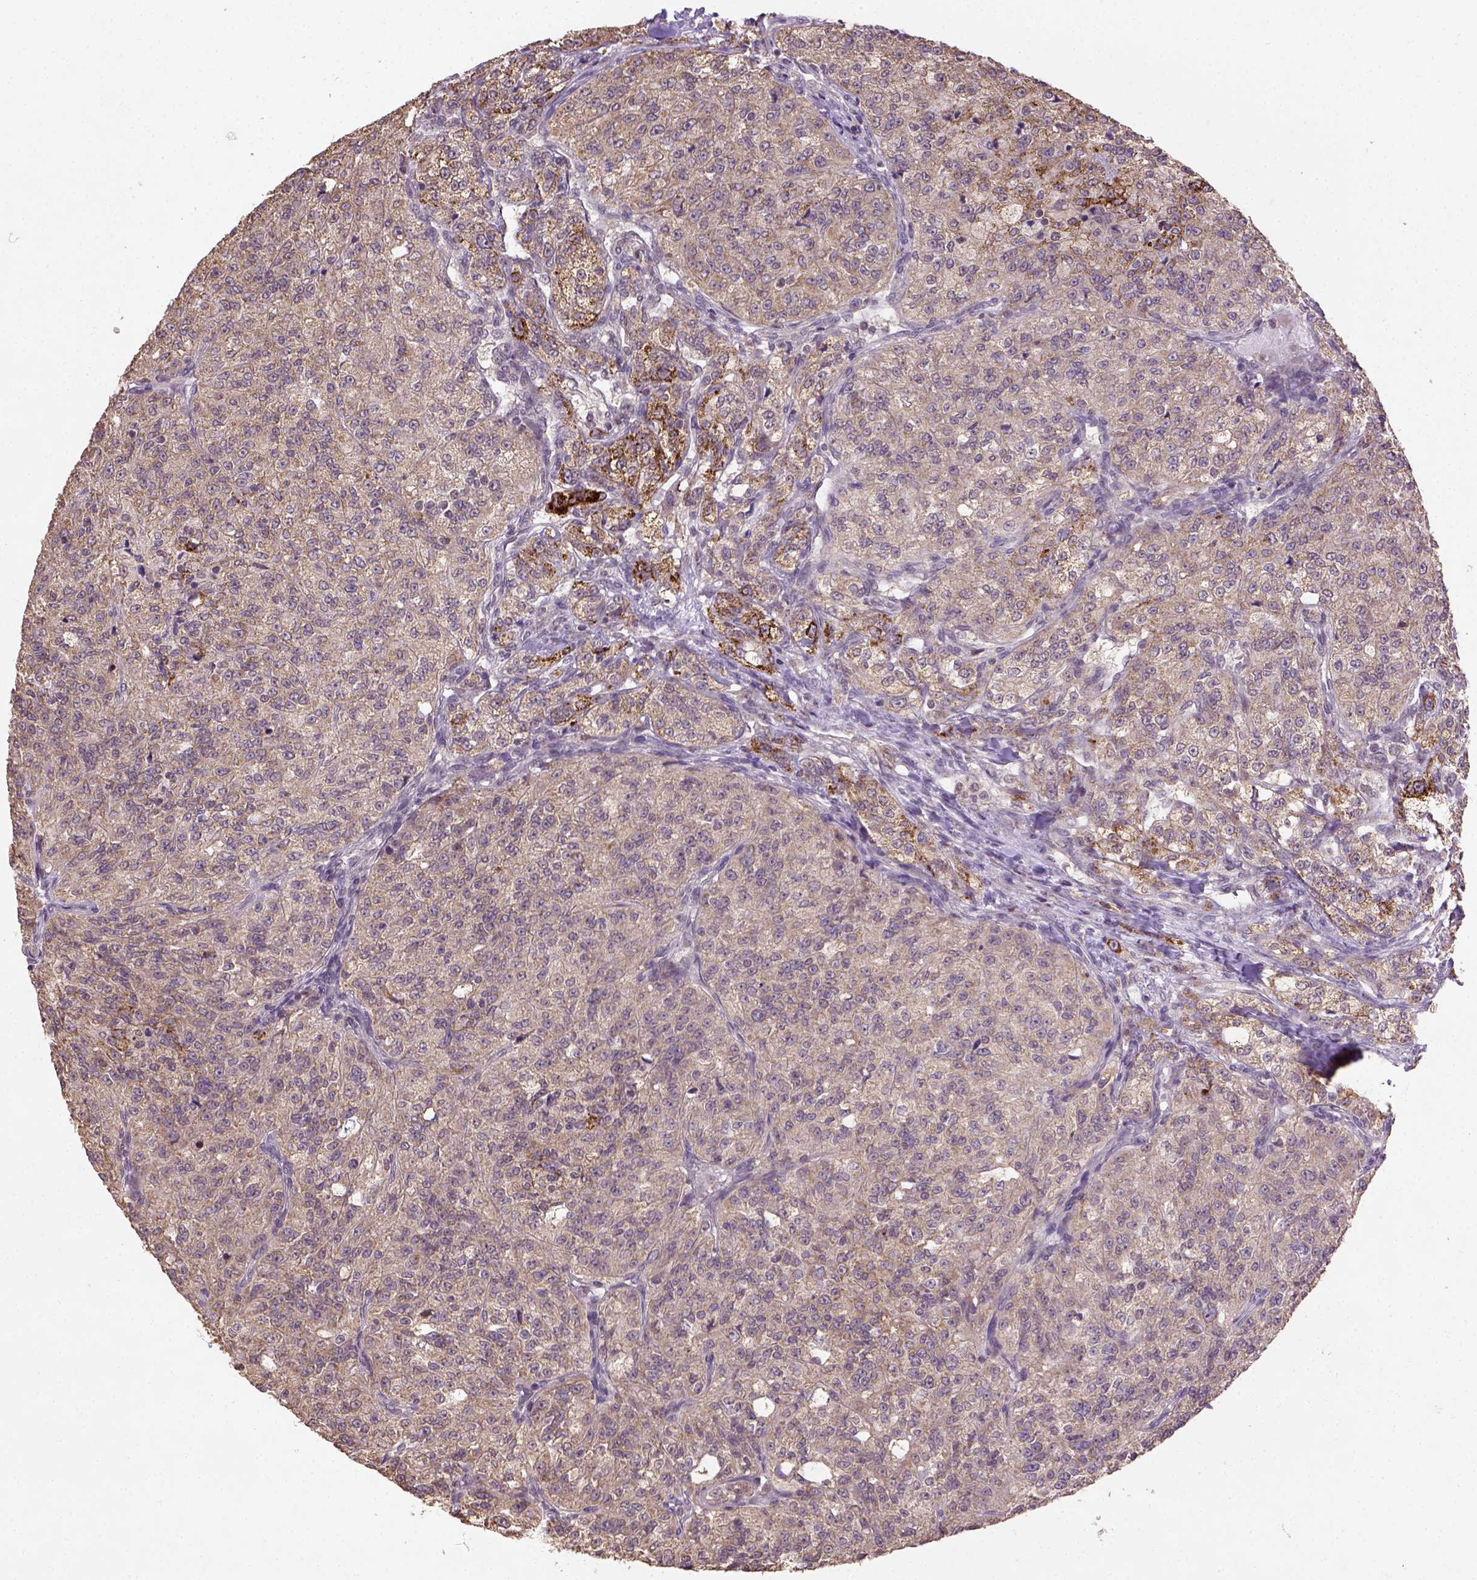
{"staining": {"intensity": "moderate", "quantity": "<25%", "location": "cytoplasmic/membranous"}, "tissue": "renal cancer", "cell_type": "Tumor cells", "image_type": "cancer", "snomed": [{"axis": "morphology", "description": "Adenocarcinoma, NOS"}, {"axis": "topography", "description": "Kidney"}], "caption": "Adenocarcinoma (renal) stained for a protein shows moderate cytoplasmic/membranous positivity in tumor cells.", "gene": "NUDT10", "patient": {"sex": "female", "age": 63}}